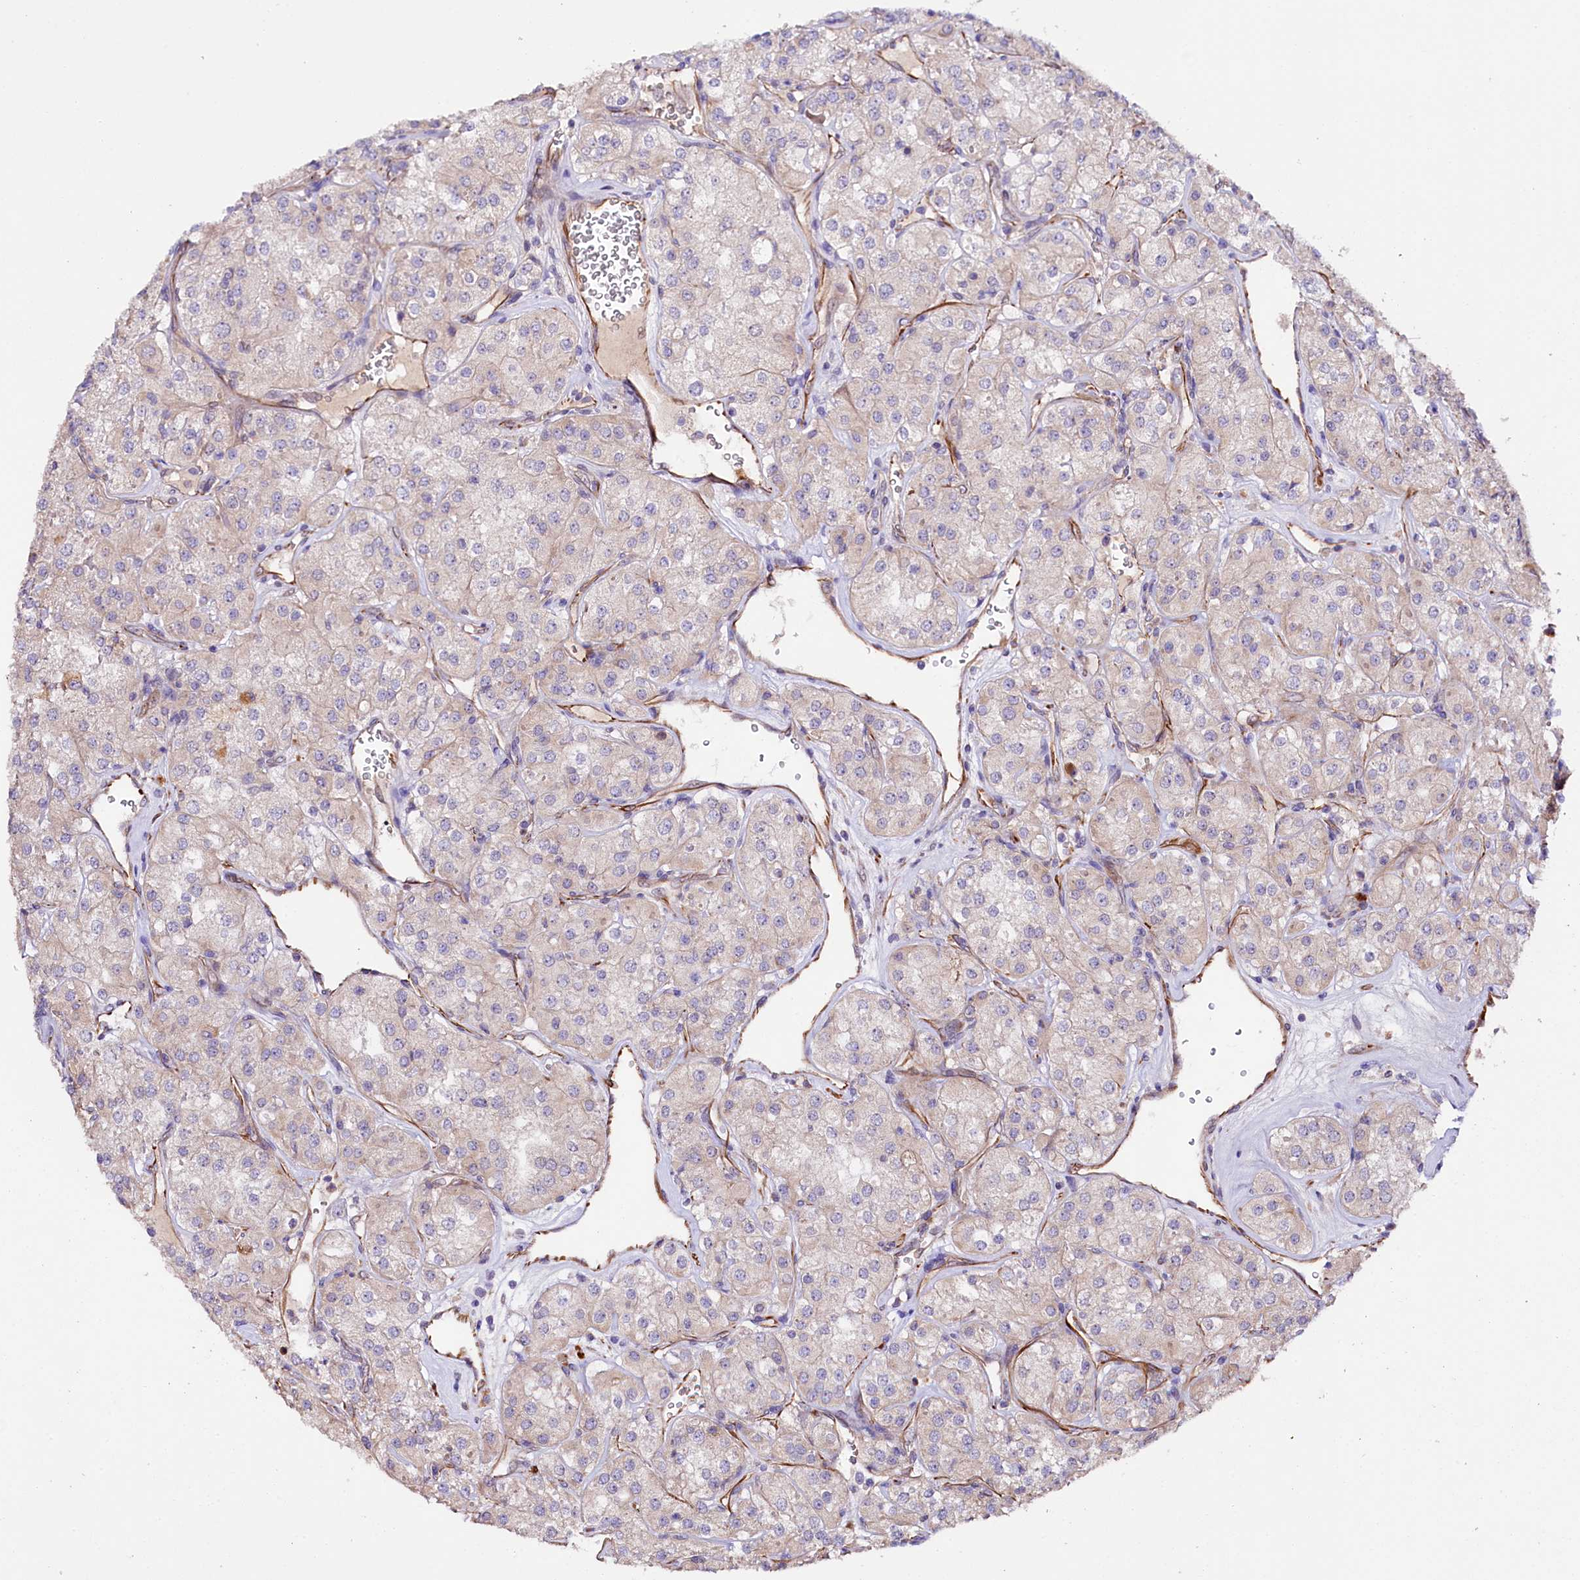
{"staining": {"intensity": "negative", "quantity": "none", "location": "none"}, "tissue": "renal cancer", "cell_type": "Tumor cells", "image_type": "cancer", "snomed": [{"axis": "morphology", "description": "Adenocarcinoma, NOS"}, {"axis": "topography", "description": "Kidney"}], "caption": "Tumor cells show no significant protein positivity in renal cancer.", "gene": "TTC12", "patient": {"sex": "male", "age": 77}}